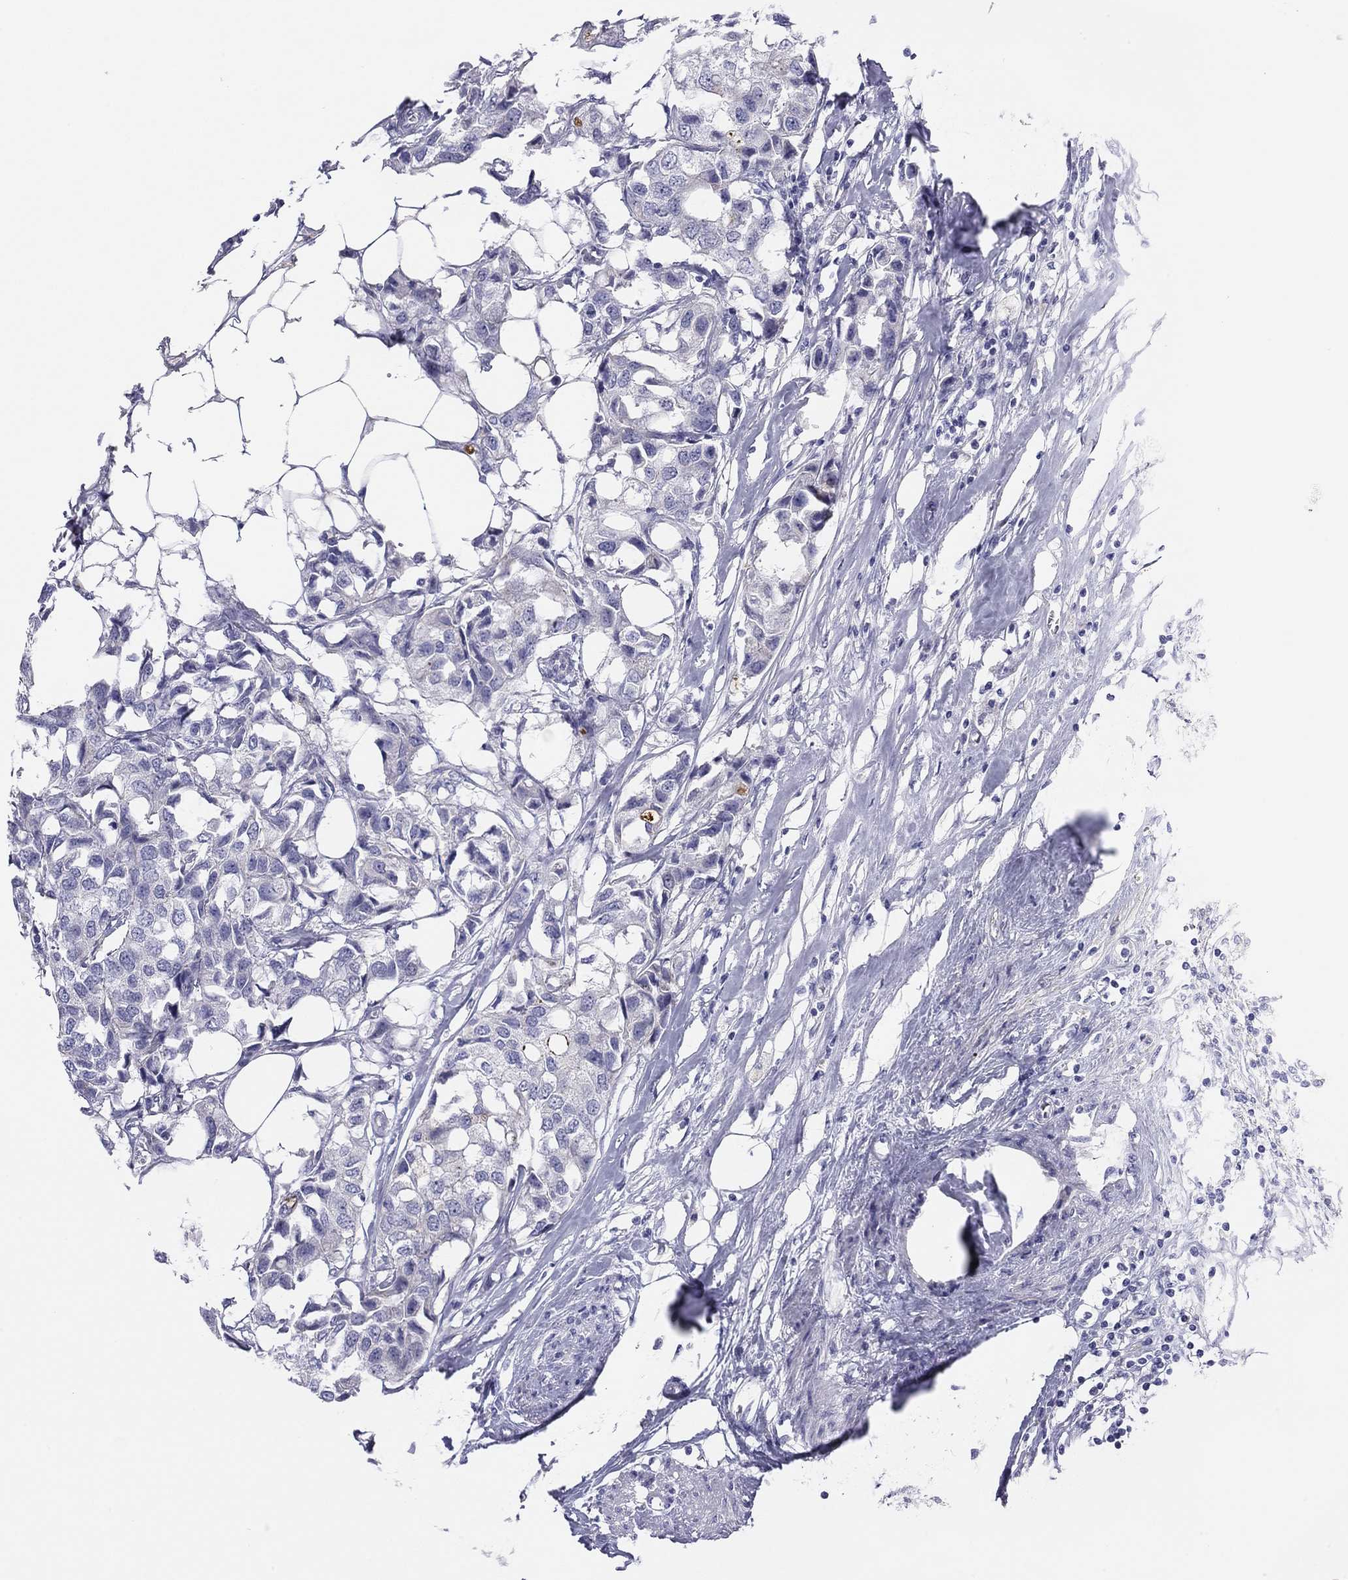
{"staining": {"intensity": "negative", "quantity": "none", "location": "none"}, "tissue": "breast cancer", "cell_type": "Tumor cells", "image_type": "cancer", "snomed": [{"axis": "morphology", "description": "Duct carcinoma"}, {"axis": "topography", "description": "Breast"}], "caption": "IHC of human invasive ductal carcinoma (breast) exhibits no expression in tumor cells.", "gene": "MGAT4C", "patient": {"sex": "female", "age": 80}}